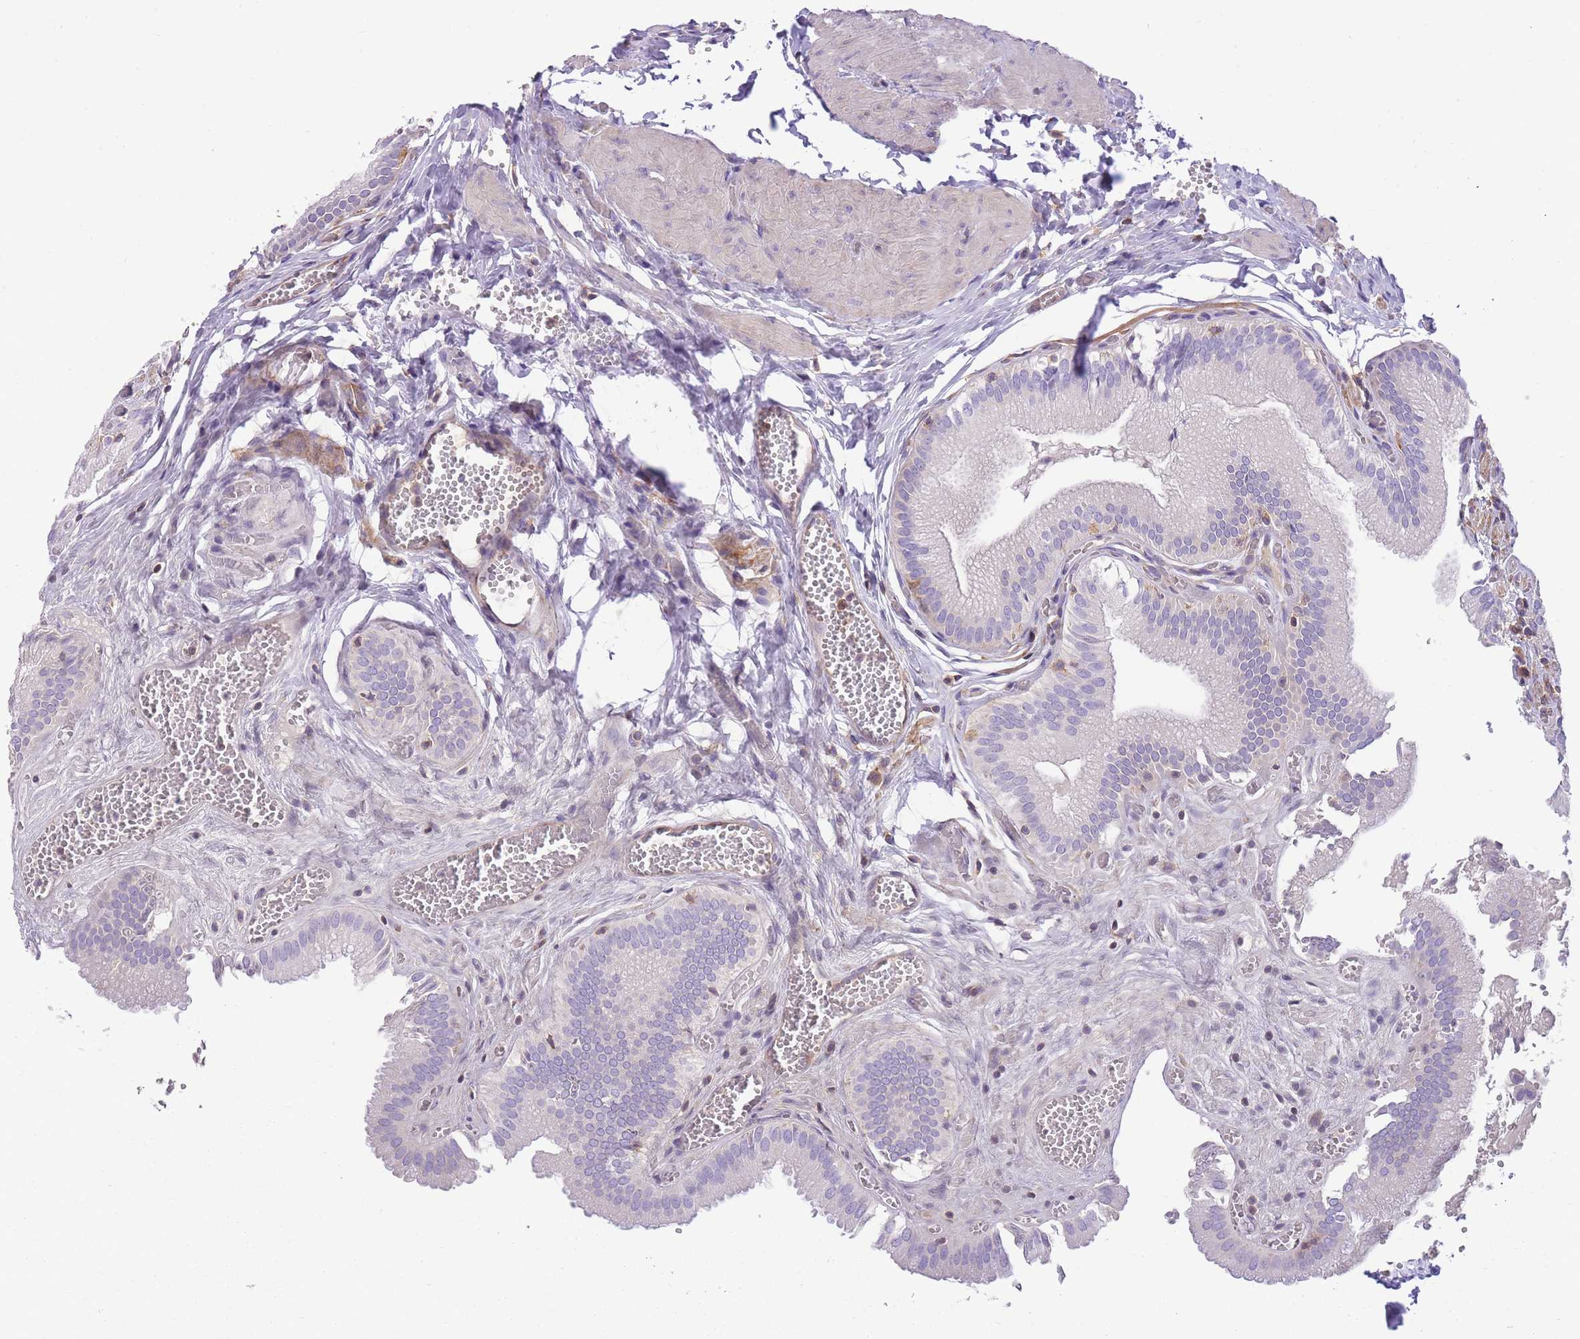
{"staining": {"intensity": "weak", "quantity": "<25%", "location": "cytoplasmic/membranous"}, "tissue": "gallbladder", "cell_type": "Glandular cells", "image_type": "normal", "snomed": [{"axis": "morphology", "description": "Normal tissue, NOS"}, {"axis": "topography", "description": "Gallbladder"}, {"axis": "topography", "description": "Peripheral nerve tissue"}], "caption": "Immunohistochemical staining of benign gallbladder demonstrates no significant expression in glandular cells. (DAB (3,3'-diaminobenzidine) IHC with hematoxylin counter stain).", "gene": "PRKAR1A", "patient": {"sex": "male", "age": 17}}